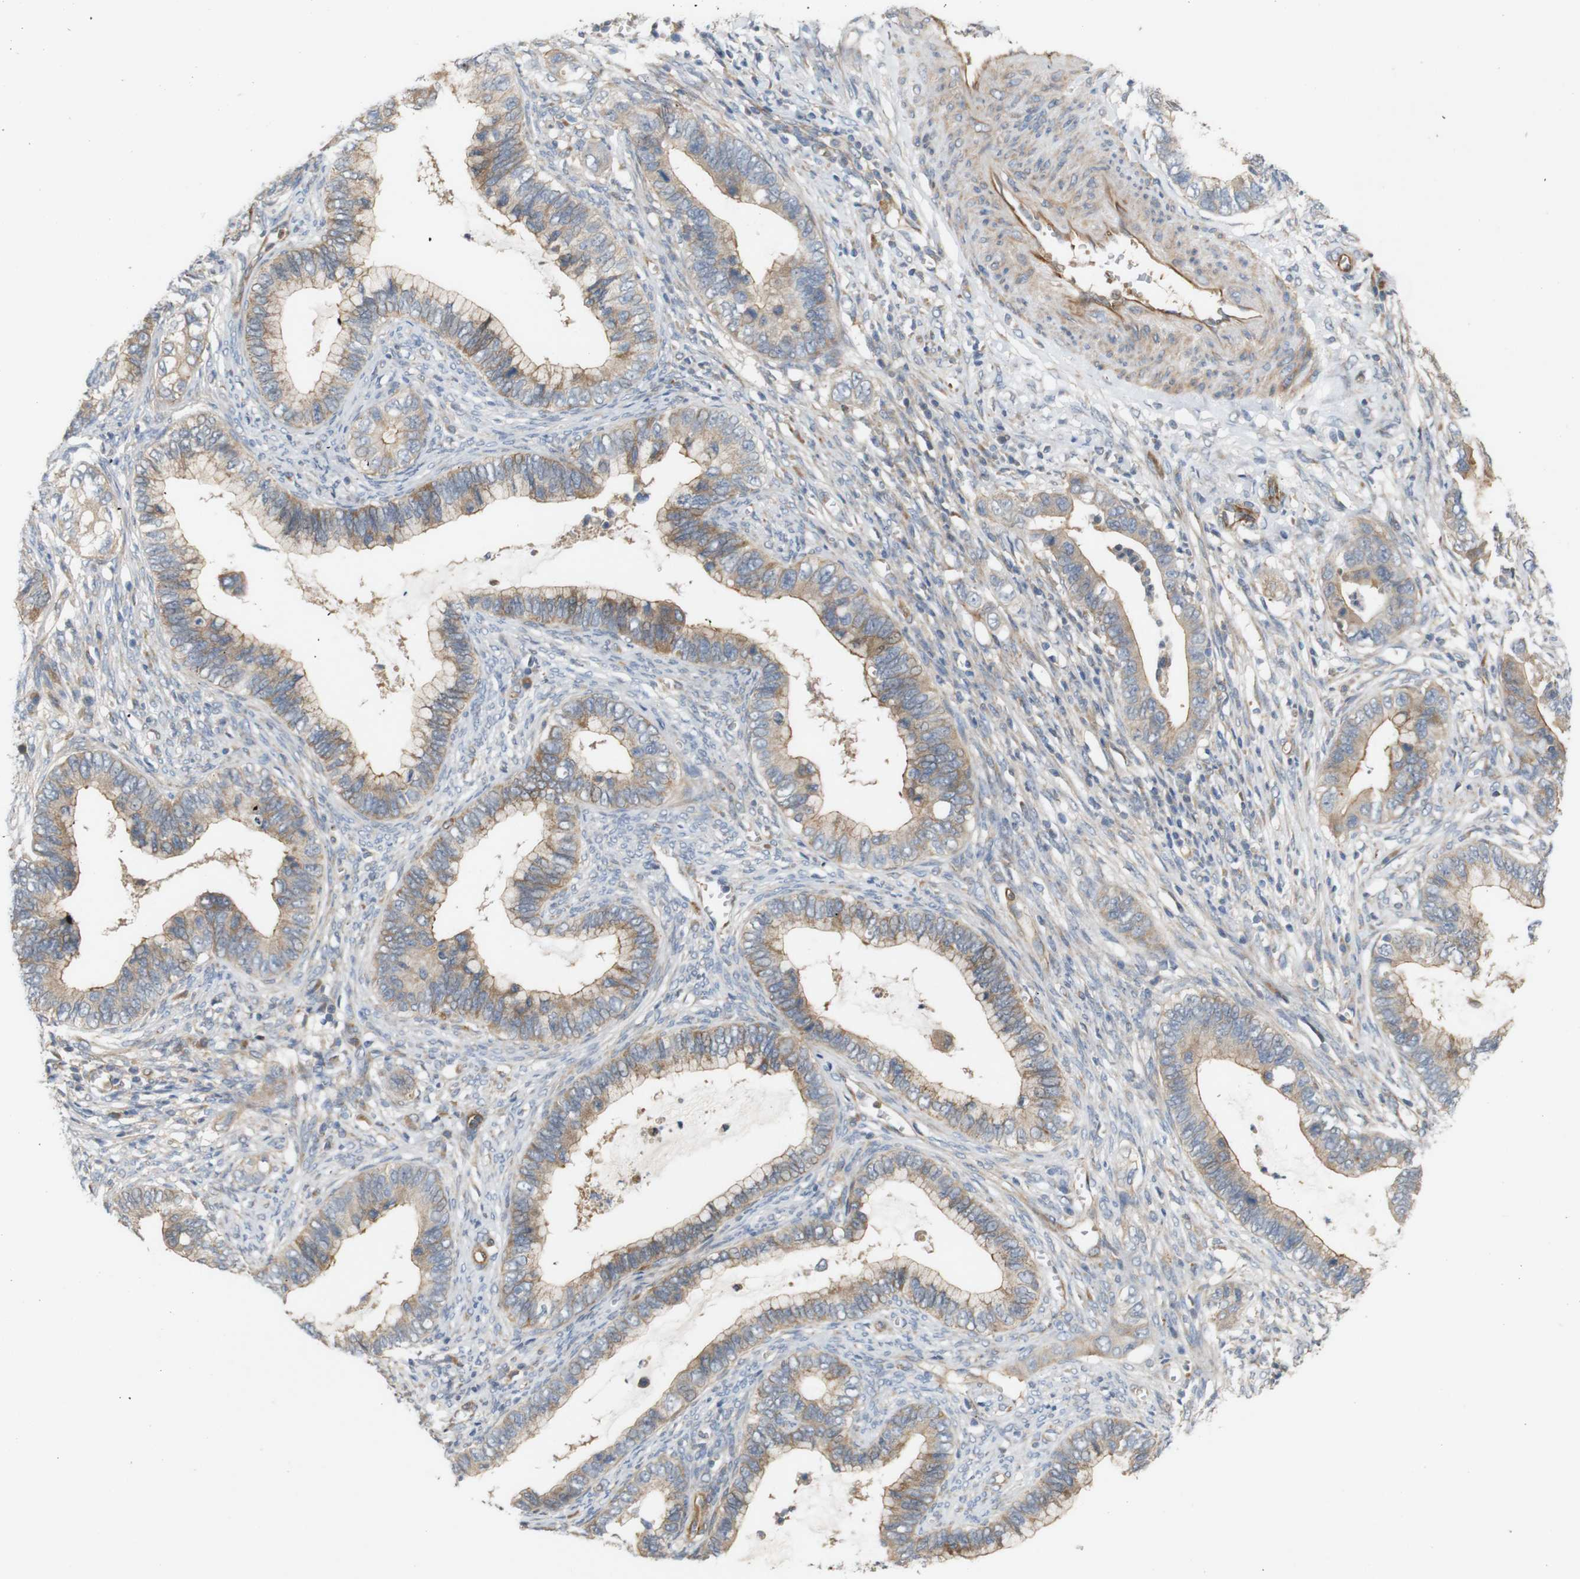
{"staining": {"intensity": "moderate", "quantity": ">75%", "location": "cytoplasmic/membranous"}, "tissue": "cervical cancer", "cell_type": "Tumor cells", "image_type": "cancer", "snomed": [{"axis": "morphology", "description": "Adenocarcinoma, NOS"}, {"axis": "topography", "description": "Cervix"}], "caption": "This micrograph demonstrates cervical adenocarcinoma stained with IHC to label a protein in brown. The cytoplasmic/membranous of tumor cells show moderate positivity for the protein. Nuclei are counter-stained blue.", "gene": "RPTOR", "patient": {"sex": "female", "age": 44}}